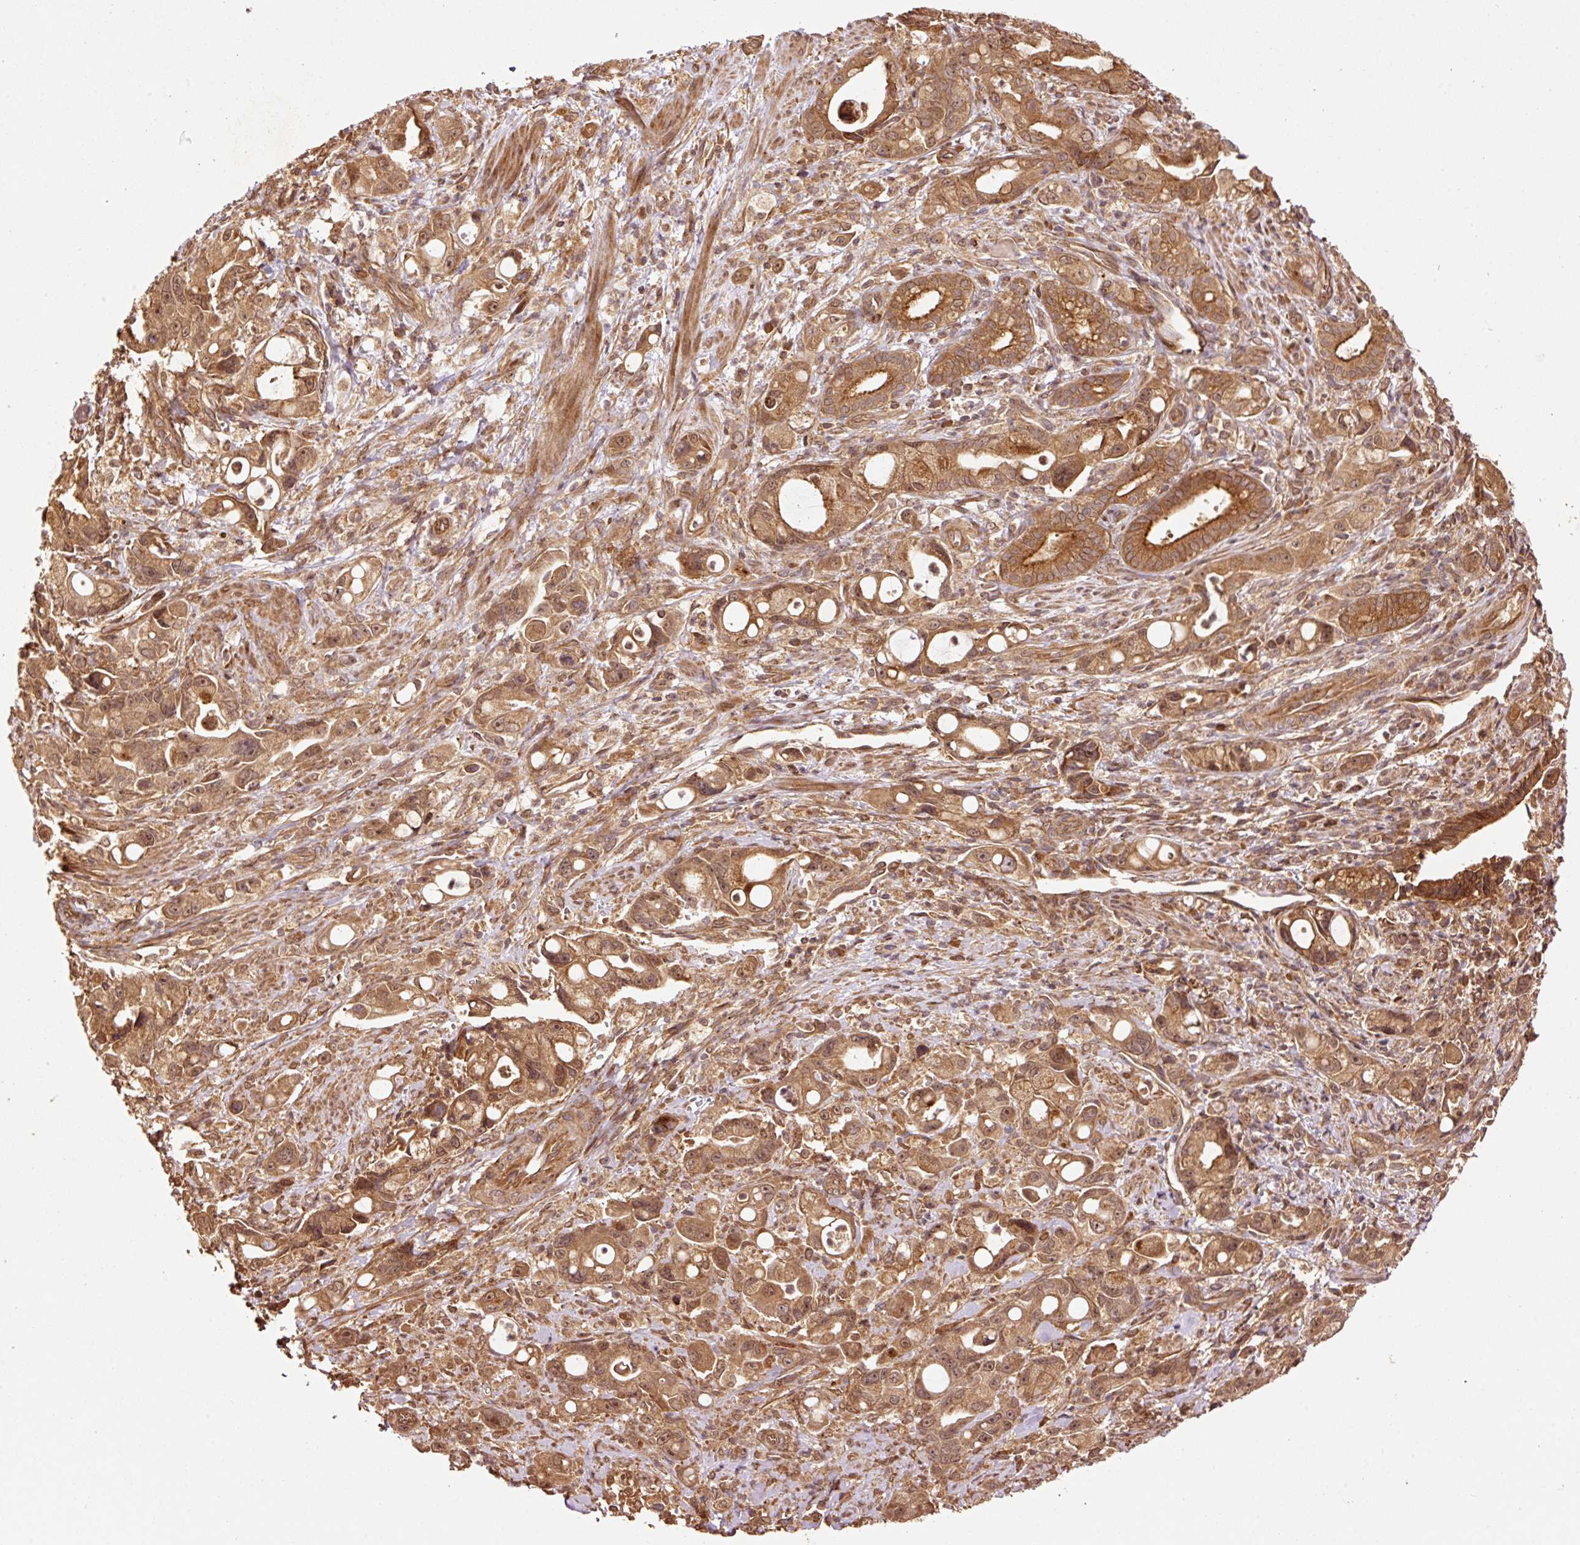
{"staining": {"intensity": "strong", "quantity": ">75%", "location": "cytoplasmic/membranous,nuclear"}, "tissue": "pancreatic cancer", "cell_type": "Tumor cells", "image_type": "cancer", "snomed": [{"axis": "morphology", "description": "Adenocarcinoma, NOS"}, {"axis": "topography", "description": "Pancreas"}], "caption": "Pancreatic cancer tissue reveals strong cytoplasmic/membranous and nuclear expression in approximately >75% of tumor cells", "gene": "OXER1", "patient": {"sex": "male", "age": 68}}